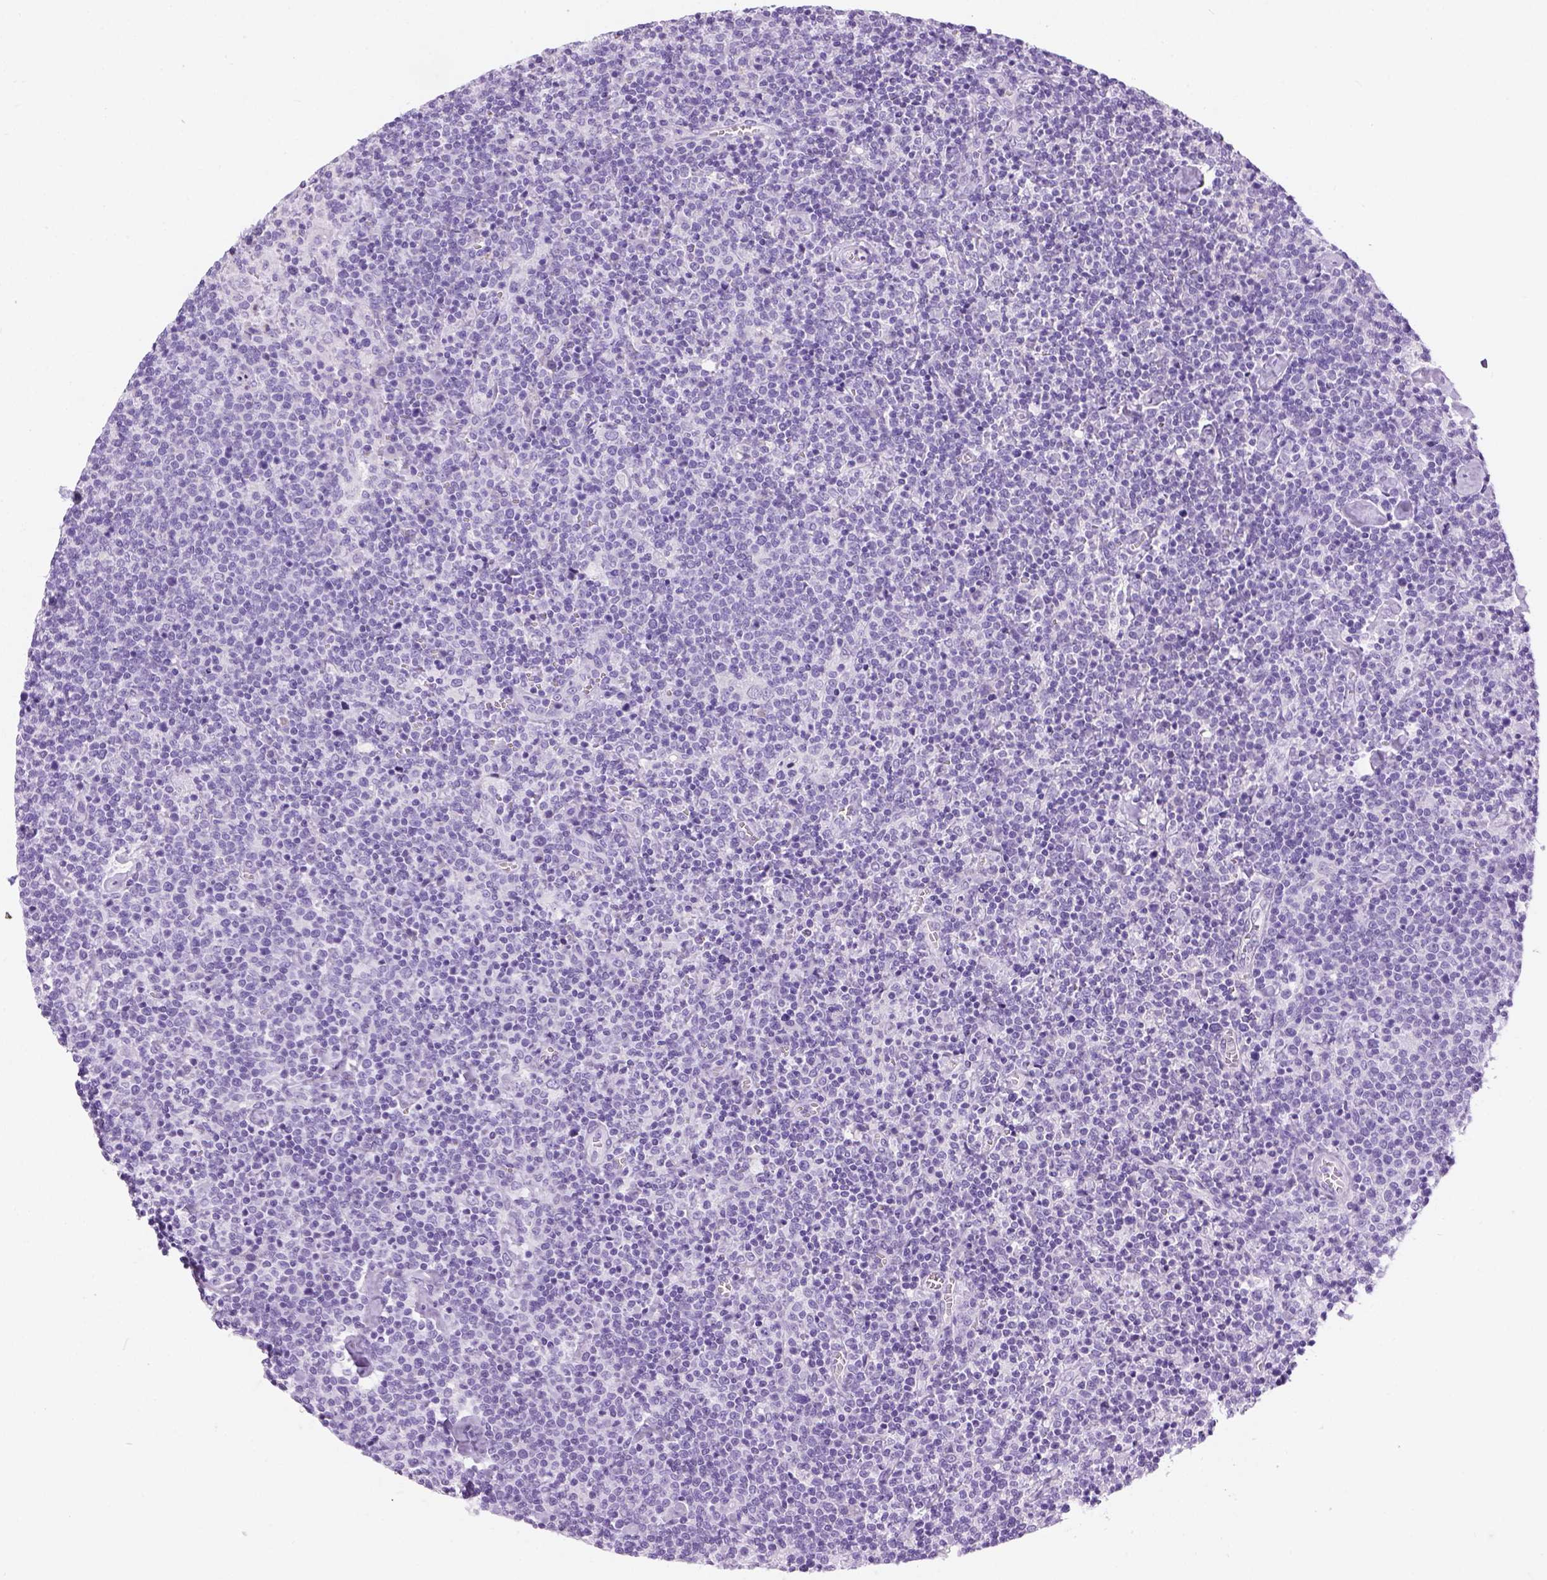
{"staining": {"intensity": "negative", "quantity": "none", "location": "none"}, "tissue": "lymphoma", "cell_type": "Tumor cells", "image_type": "cancer", "snomed": [{"axis": "morphology", "description": "Malignant lymphoma, non-Hodgkin's type, High grade"}, {"axis": "topography", "description": "Lymph node"}], "caption": "This is an immunohistochemistry photomicrograph of human lymphoma. There is no expression in tumor cells.", "gene": "TMEM38A", "patient": {"sex": "male", "age": 61}}